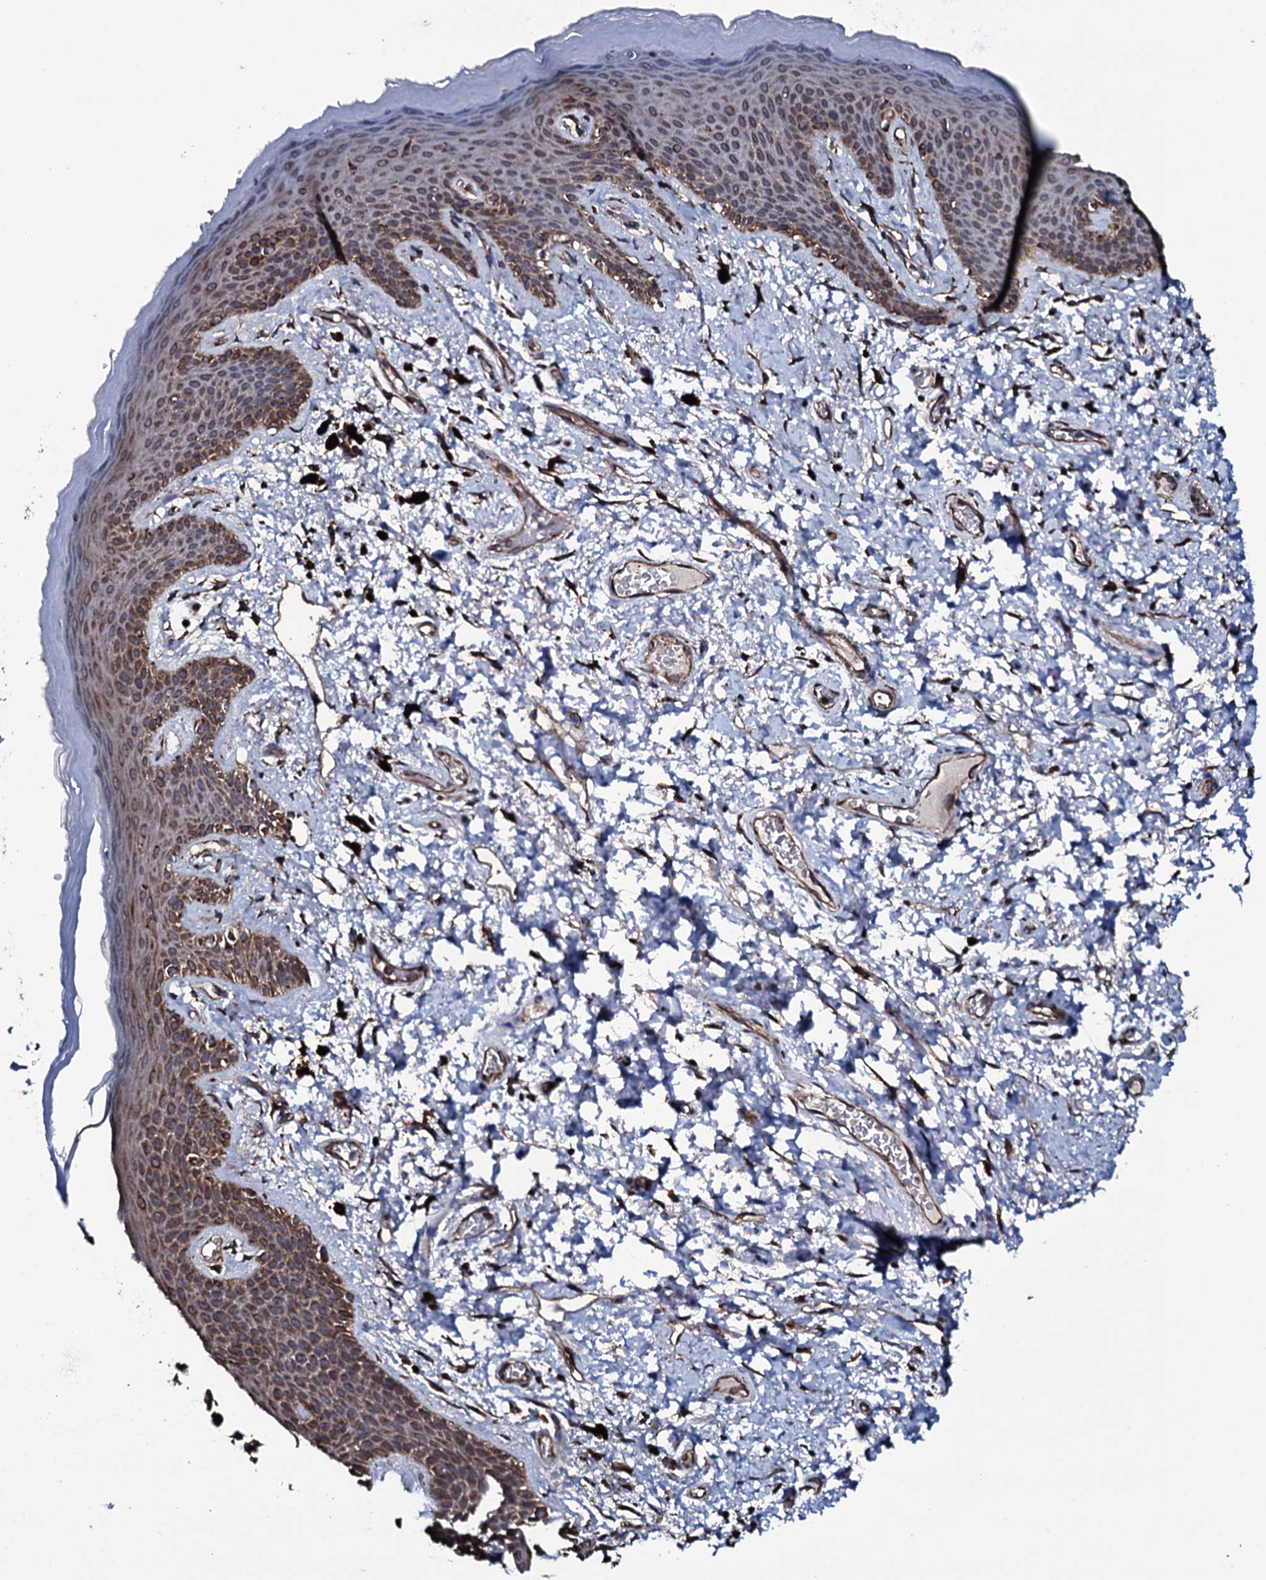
{"staining": {"intensity": "moderate", "quantity": ">75%", "location": "cytoplasmic/membranous"}, "tissue": "skin", "cell_type": "Epidermal cells", "image_type": "normal", "snomed": [{"axis": "morphology", "description": "Normal tissue, NOS"}, {"axis": "topography", "description": "Anal"}], "caption": "Epidermal cells reveal medium levels of moderate cytoplasmic/membranous expression in approximately >75% of cells in normal skin. Using DAB (3,3'-diaminobenzidine) (brown) and hematoxylin (blue) stains, captured at high magnification using brightfield microscopy.", "gene": "RAB12", "patient": {"sex": "female", "age": 46}}